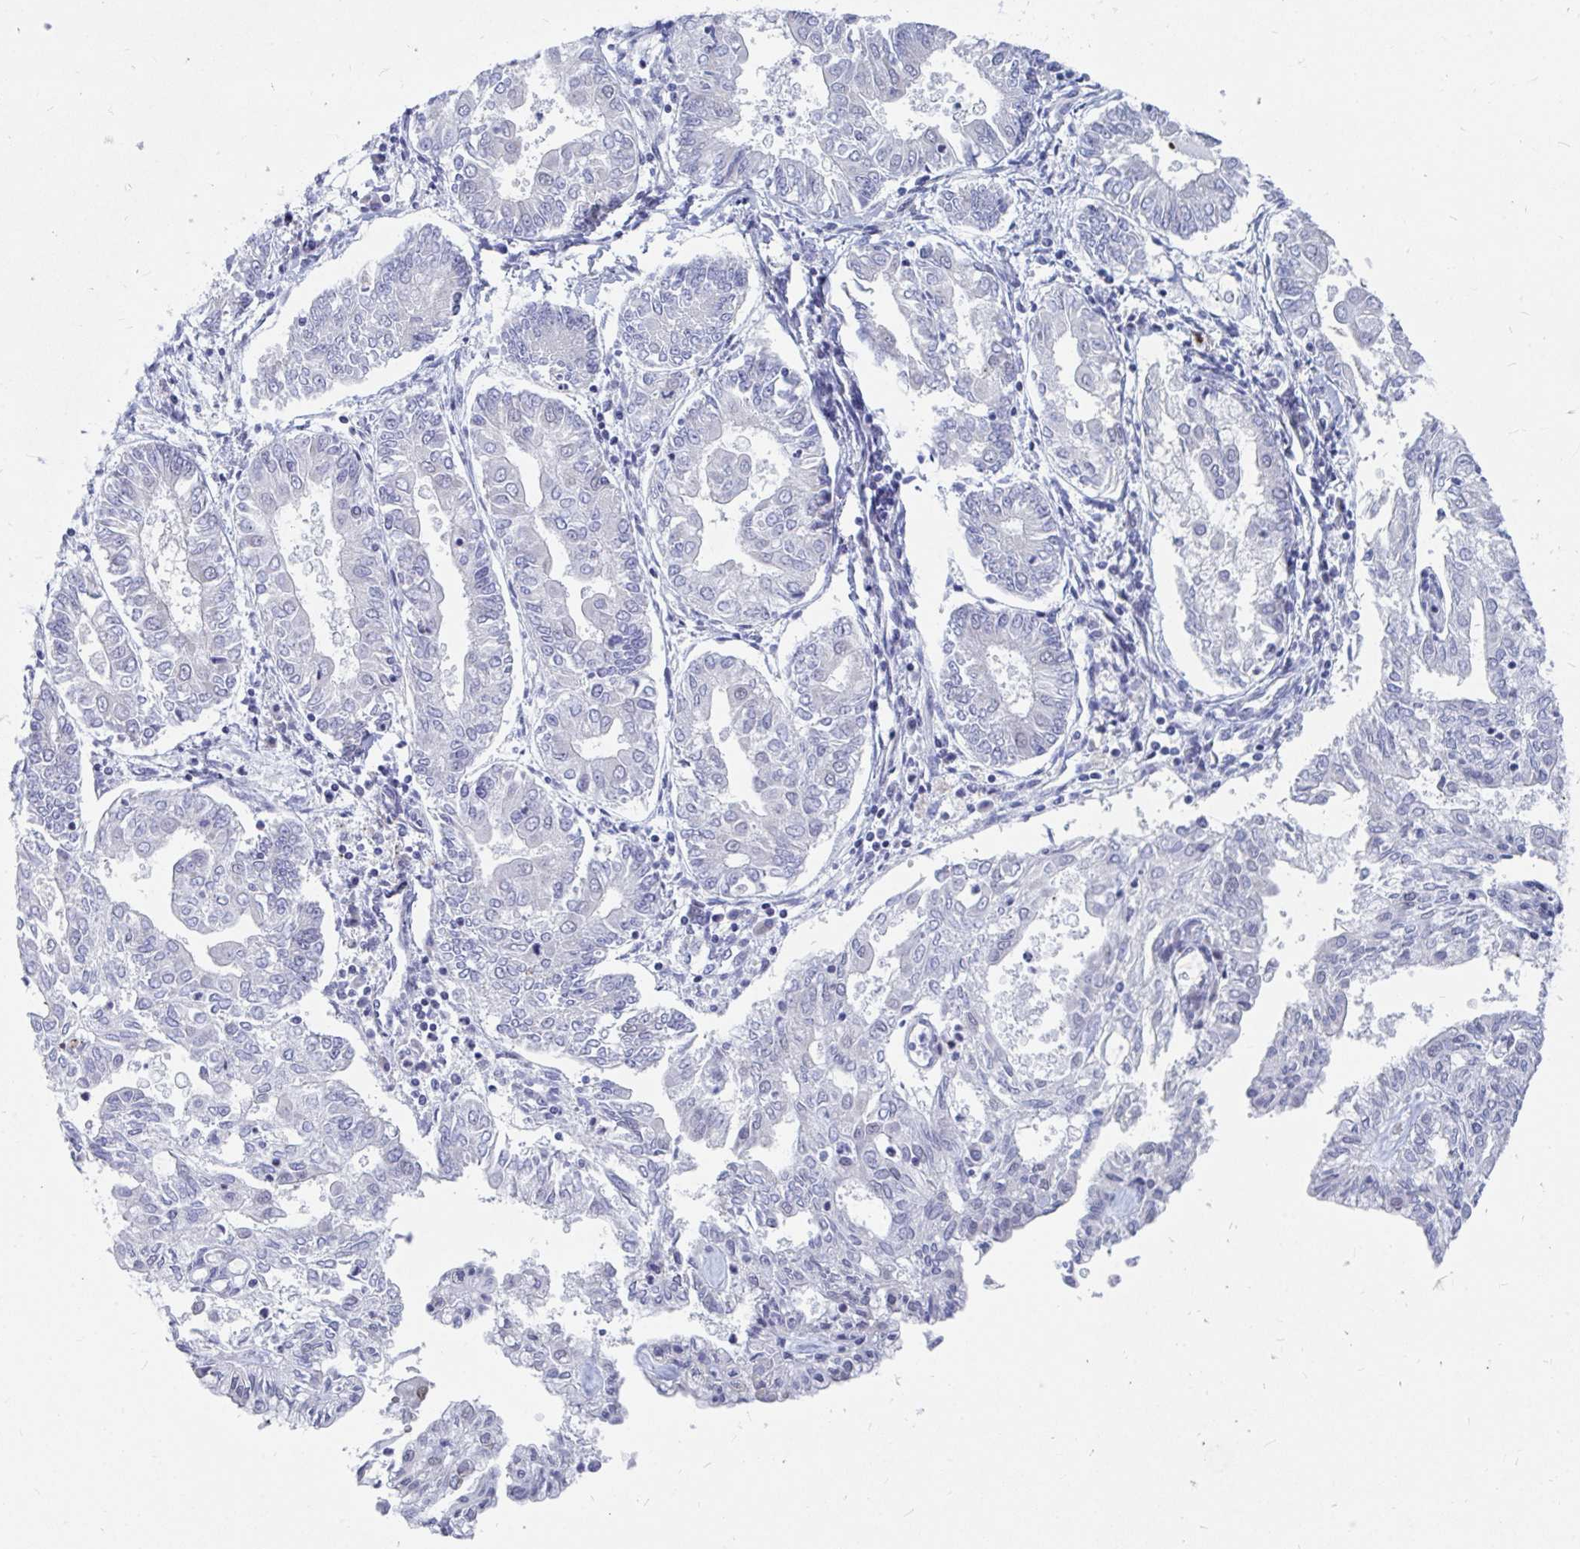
{"staining": {"intensity": "negative", "quantity": "none", "location": "none"}, "tissue": "endometrial cancer", "cell_type": "Tumor cells", "image_type": "cancer", "snomed": [{"axis": "morphology", "description": "Adenocarcinoma, NOS"}, {"axis": "topography", "description": "Endometrium"}], "caption": "Tumor cells show no significant protein positivity in adenocarcinoma (endometrial).", "gene": "TRIP12", "patient": {"sex": "female", "age": 68}}